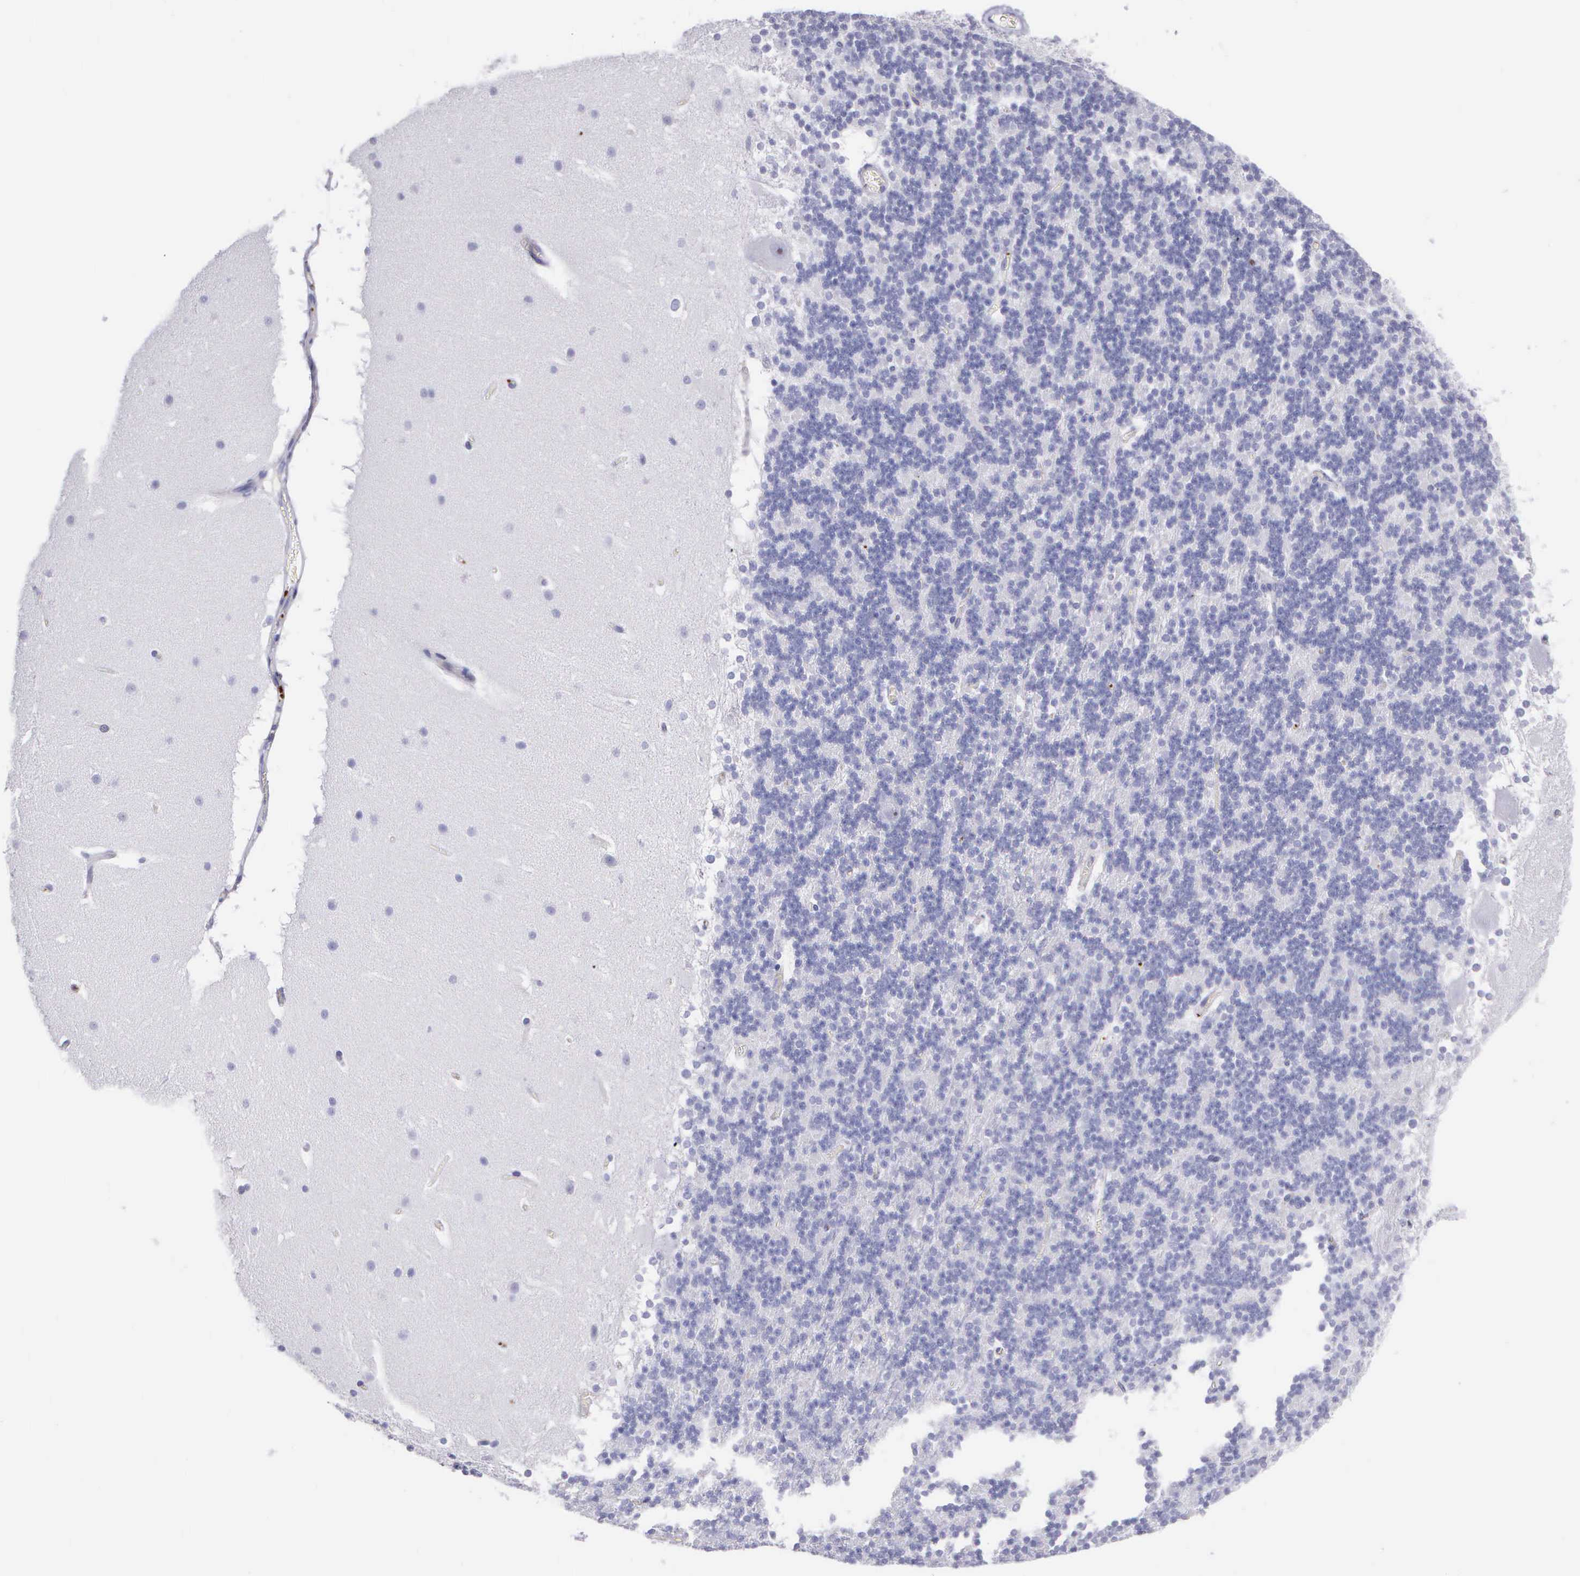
{"staining": {"intensity": "negative", "quantity": "none", "location": "none"}, "tissue": "cerebellum", "cell_type": "Cells in granular layer", "image_type": "normal", "snomed": [{"axis": "morphology", "description": "Normal tissue, NOS"}, {"axis": "topography", "description": "Cerebellum"}], "caption": "DAB immunohistochemical staining of normal cerebellum demonstrates no significant positivity in cells in granular layer. Brightfield microscopy of IHC stained with DAB (brown) and hematoxylin (blue), captured at high magnification.", "gene": "SRGN", "patient": {"sex": "female", "age": 19}}